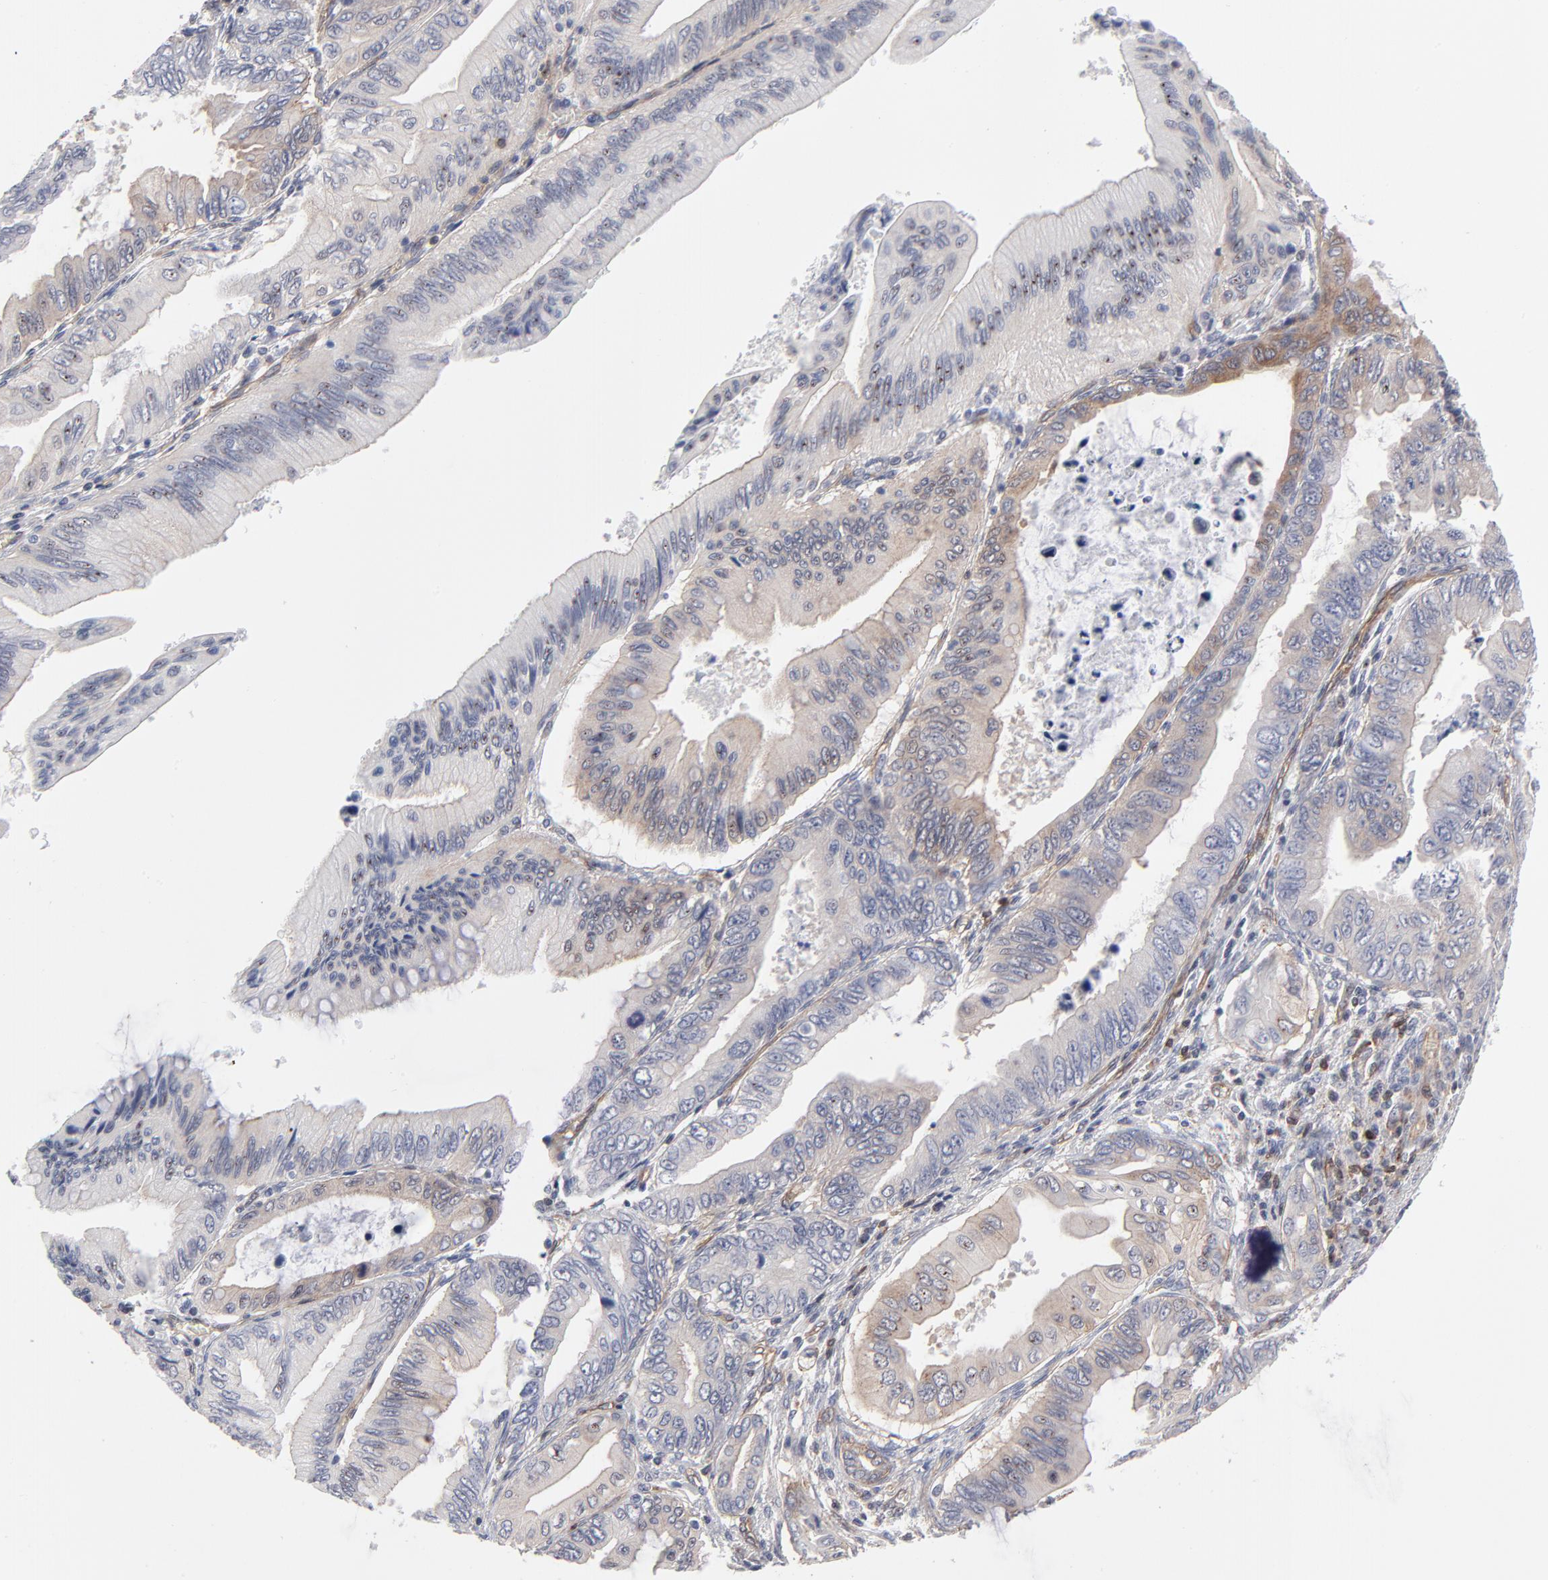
{"staining": {"intensity": "weak", "quantity": "25%-75%", "location": "cytoplasmic/membranous"}, "tissue": "pancreatic cancer", "cell_type": "Tumor cells", "image_type": "cancer", "snomed": [{"axis": "morphology", "description": "Adenocarcinoma, NOS"}, {"axis": "topography", "description": "Pancreas"}], "caption": "This is an image of IHC staining of pancreatic cancer (adenocarcinoma), which shows weak positivity in the cytoplasmic/membranous of tumor cells.", "gene": "PXN", "patient": {"sex": "female", "age": 66}}